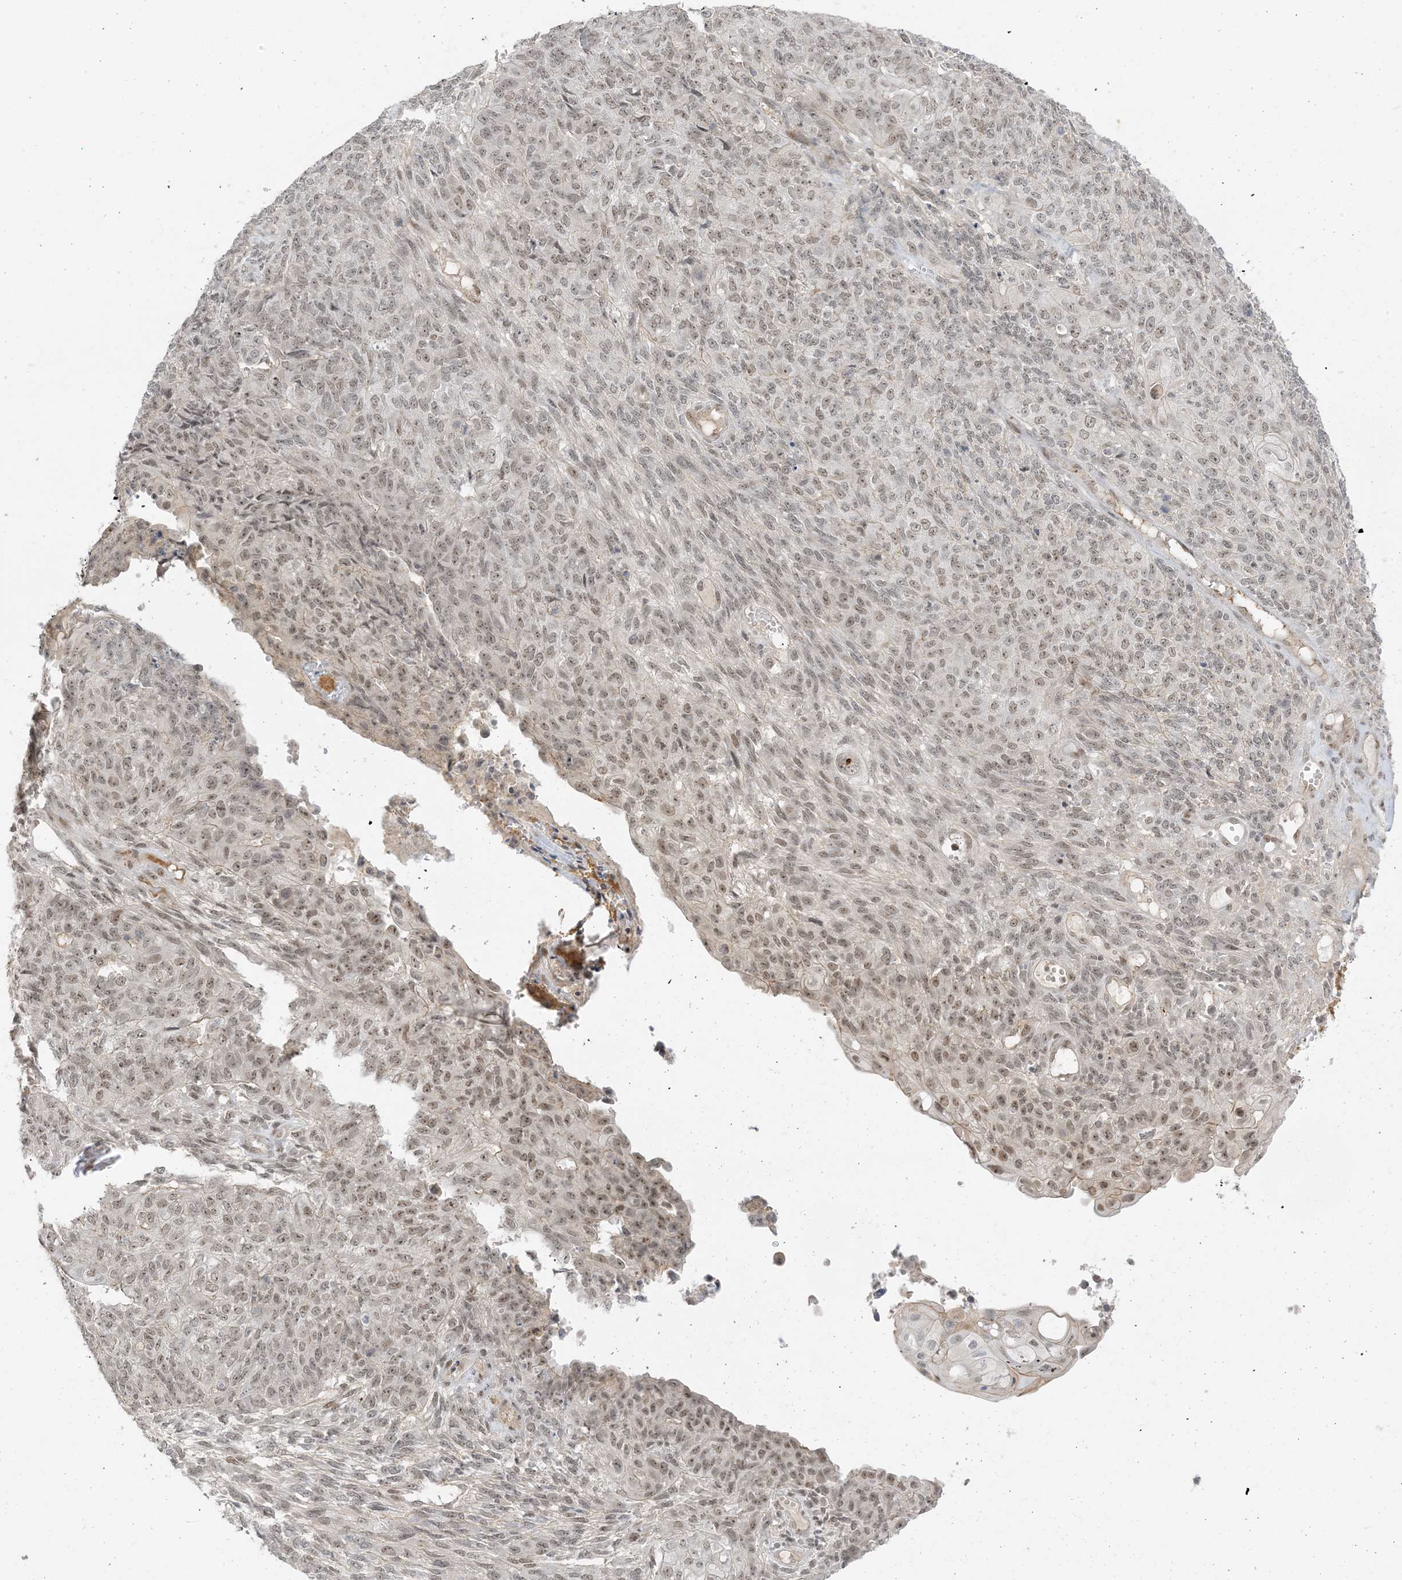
{"staining": {"intensity": "moderate", "quantity": ">75%", "location": "nuclear"}, "tissue": "endometrial cancer", "cell_type": "Tumor cells", "image_type": "cancer", "snomed": [{"axis": "morphology", "description": "Adenocarcinoma, NOS"}, {"axis": "topography", "description": "Endometrium"}], "caption": "Protein expression analysis of human endometrial cancer (adenocarcinoma) reveals moderate nuclear expression in approximately >75% of tumor cells.", "gene": "ETAA1", "patient": {"sex": "female", "age": 32}}